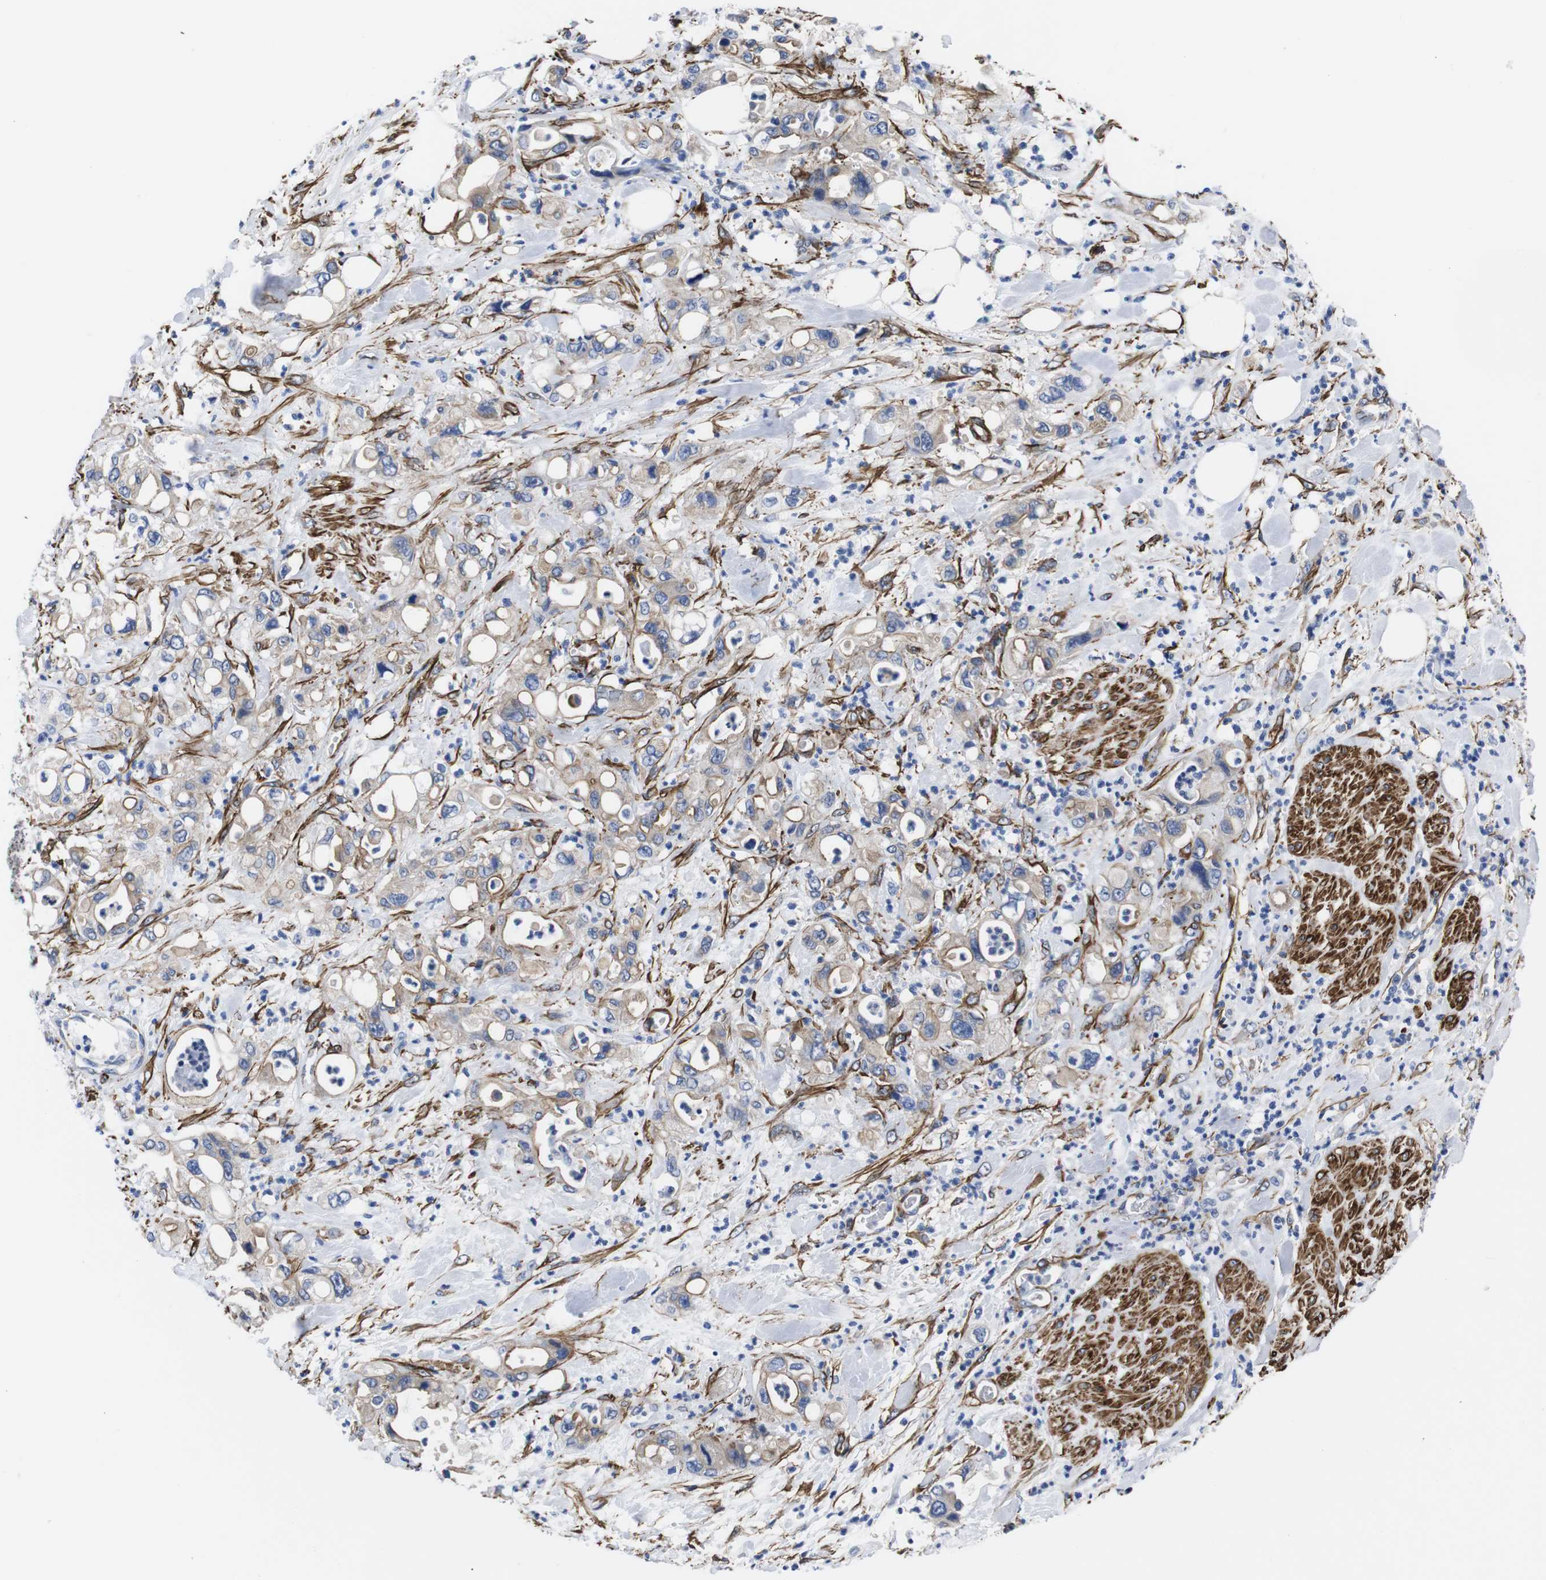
{"staining": {"intensity": "weak", "quantity": "25%-75%", "location": "cytoplasmic/membranous"}, "tissue": "pancreatic cancer", "cell_type": "Tumor cells", "image_type": "cancer", "snomed": [{"axis": "morphology", "description": "Adenocarcinoma, NOS"}, {"axis": "topography", "description": "Pancreas"}], "caption": "Immunohistochemical staining of adenocarcinoma (pancreatic) demonstrates low levels of weak cytoplasmic/membranous positivity in about 25%-75% of tumor cells.", "gene": "WNT10A", "patient": {"sex": "male", "age": 70}}